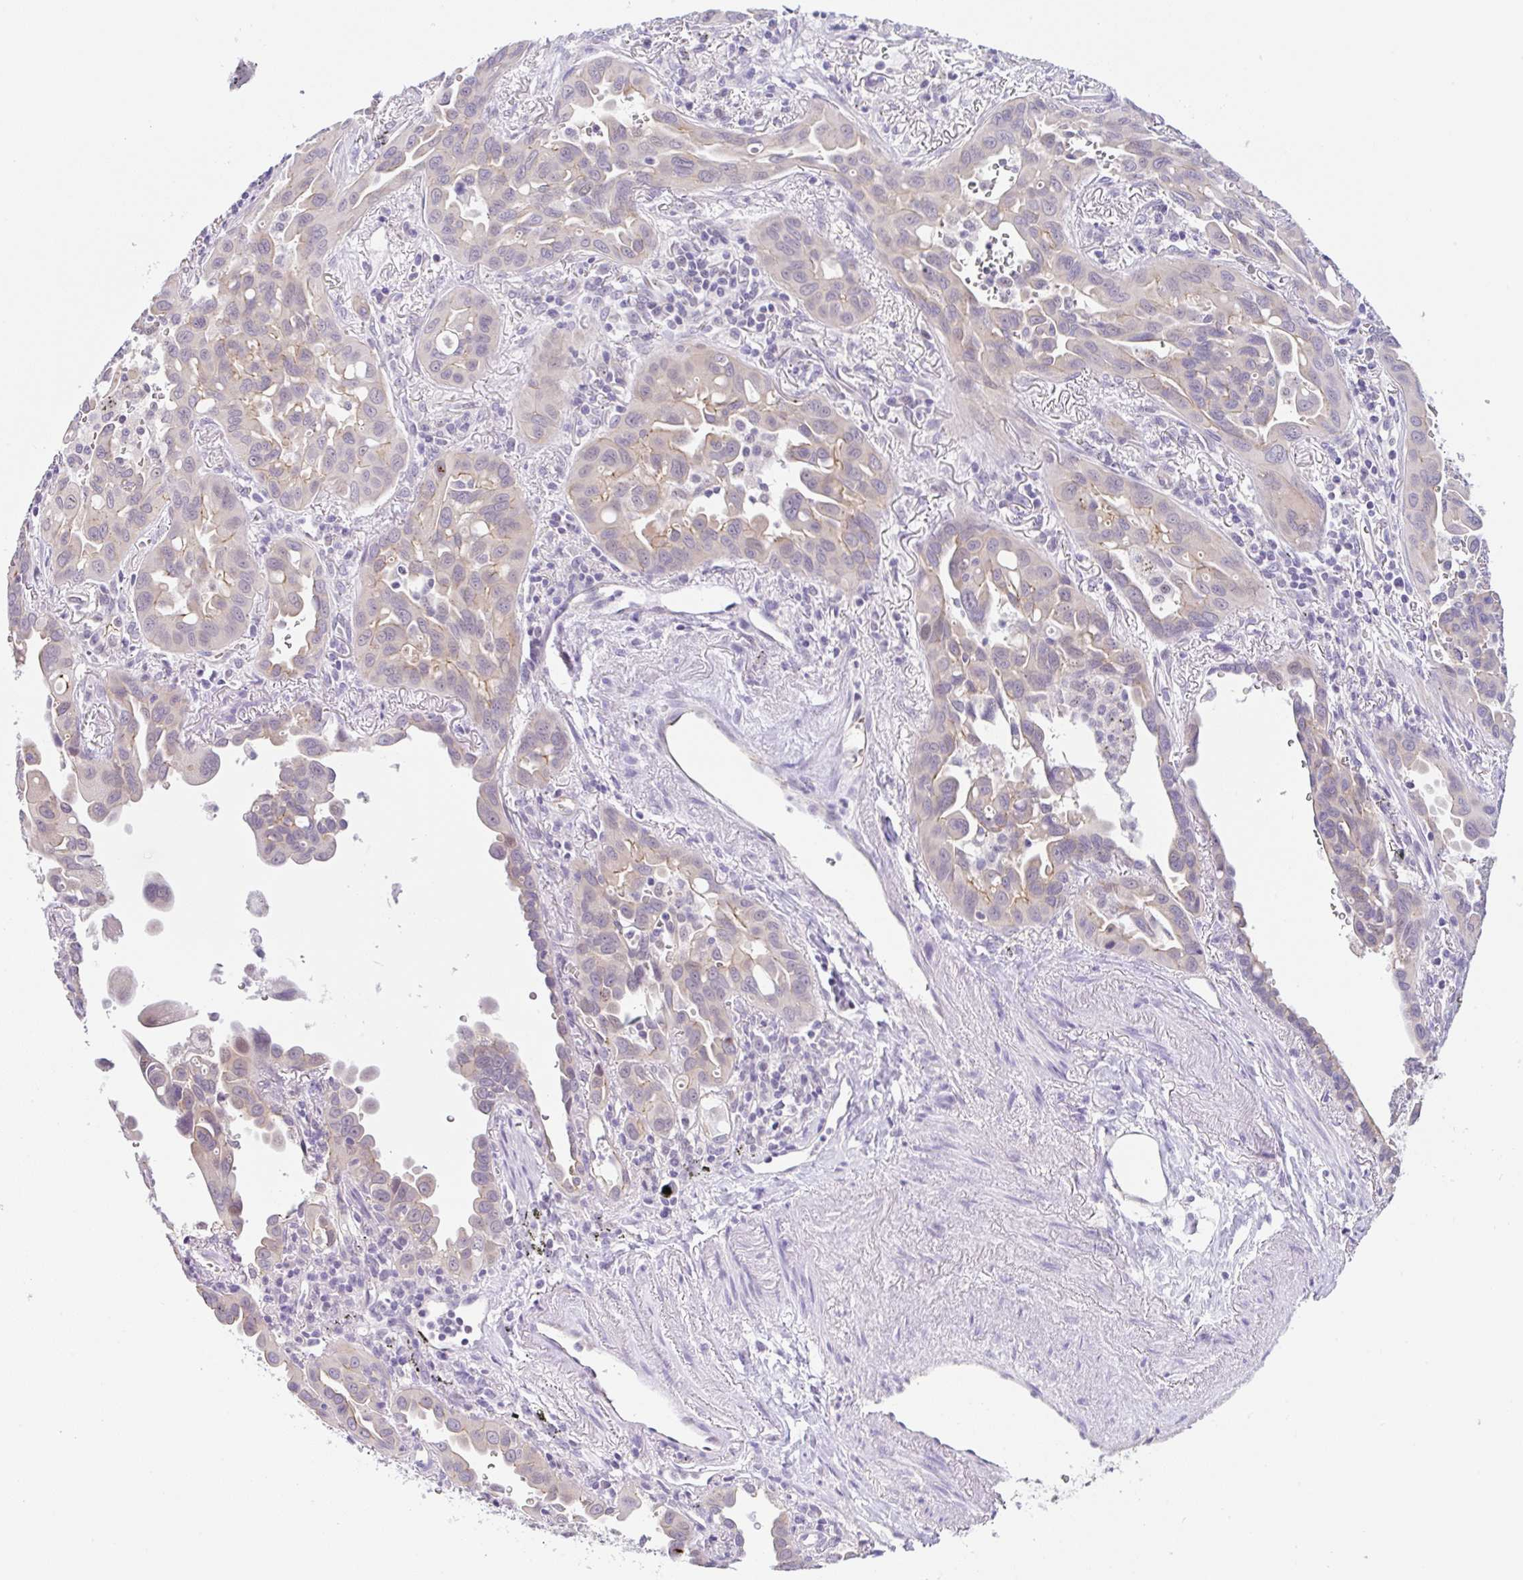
{"staining": {"intensity": "weak", "quantity": "<25%", "location": "cytoplasmic/membranous"}, "tissue": "lung cancer", "cell_type": "Tumor cells", "image_type": "cancer", "snomed": [{"axis": "morphology", "description": "Adenocarcinoma, NOS"}, {"axis": "topography", "description": "Lung"}], "caption": "IHC image of neoplastic tissue: lung cancer stained with DAB (3,3'-diaminobenzidine) shows no significant protein expression in tumor cells.", "gene": "CGNL1", "patient": {"sex": "male", "age": 68}}